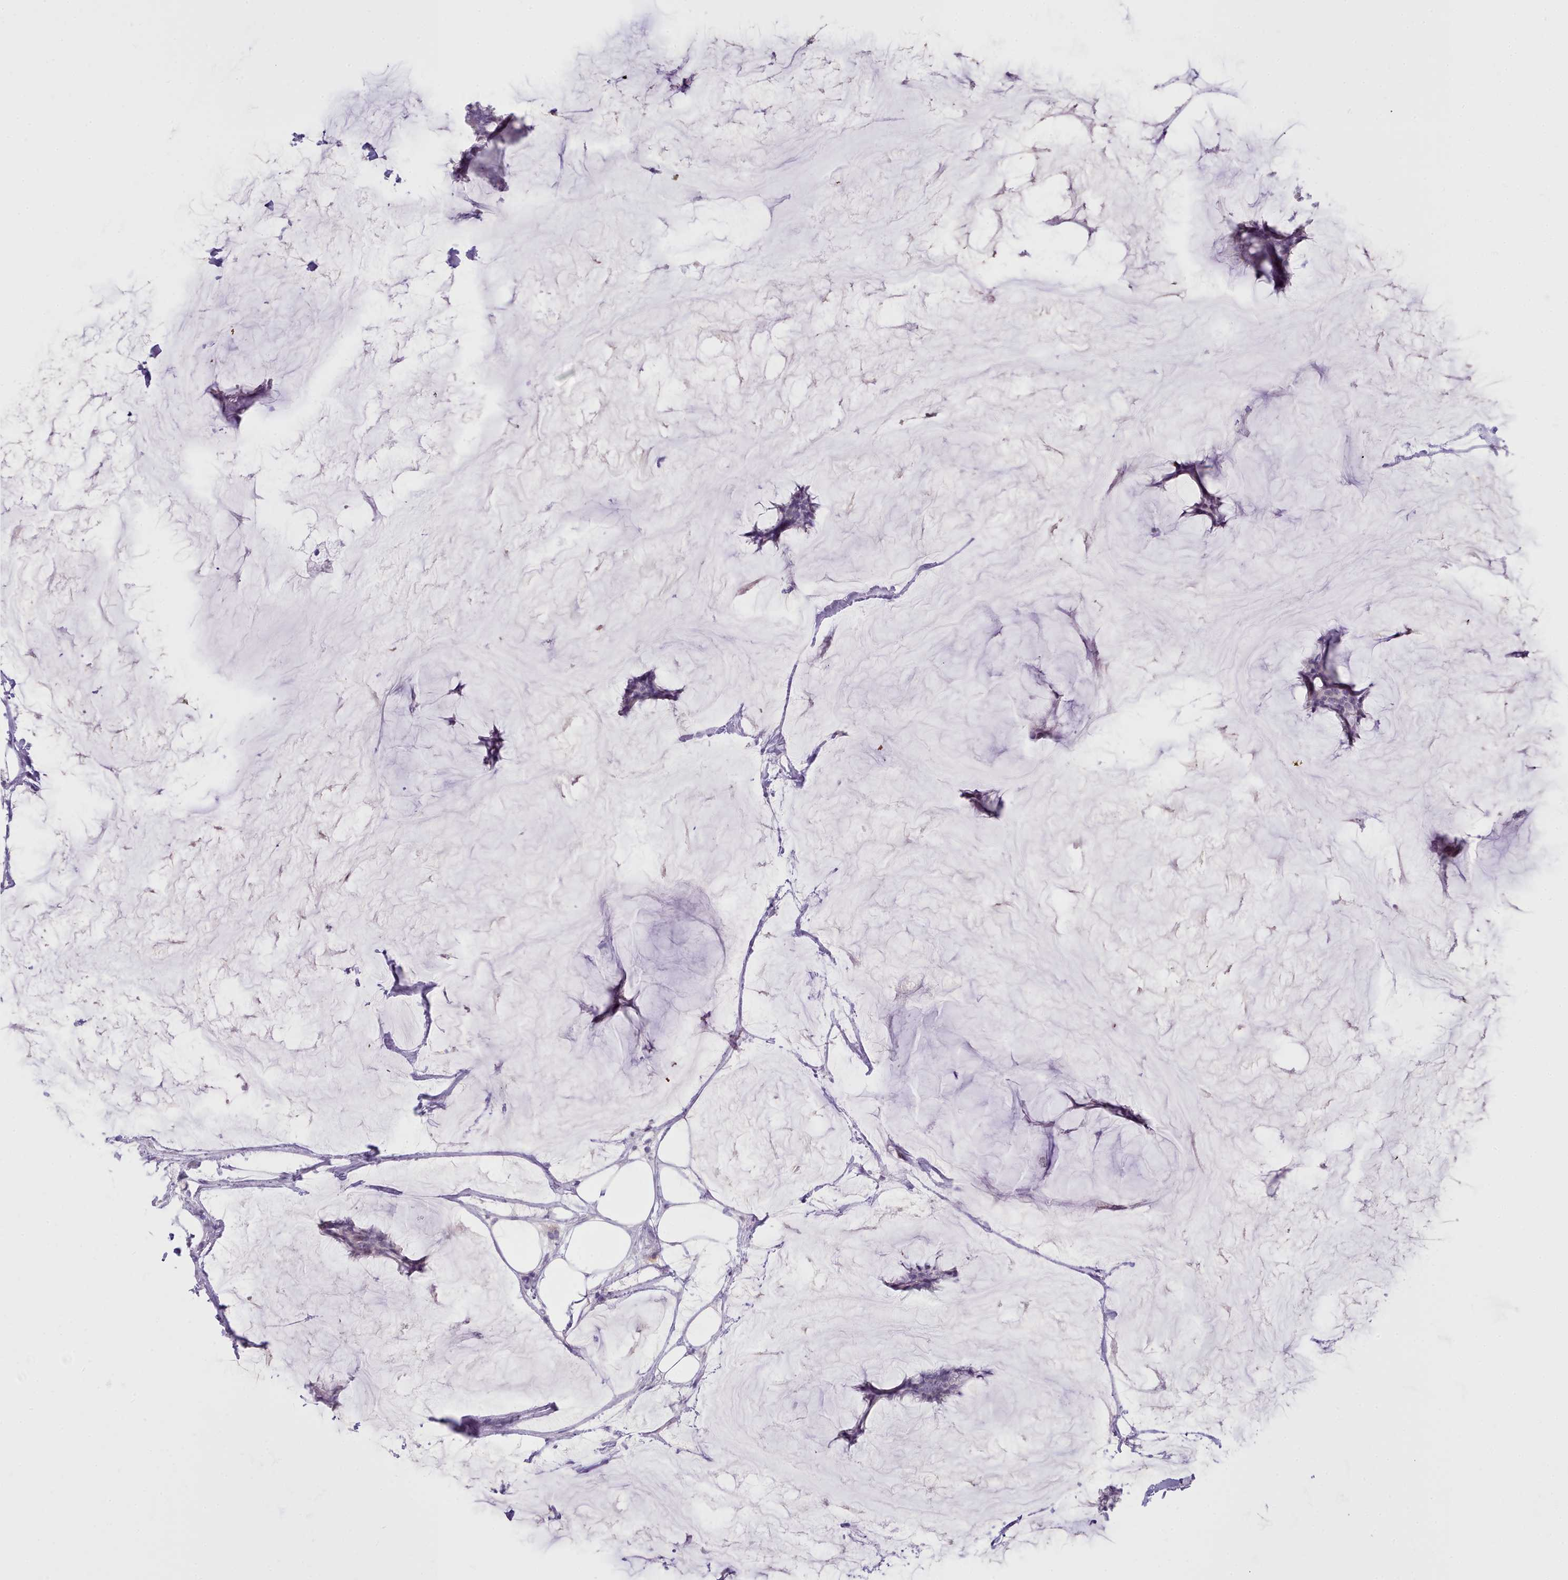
{"staining": {"intensity": "negative", "quantity": "none", "location": "none"}, "tissue": "breast cancer", "cell_type": "Tumor cells", "image_type": "cancer", "snomed": [{"axis": "morphology", "description": "Duct carcinoma"}, {"axis": "topography", "description": "Breast"}], "caption": "Human breast cancer (invasive ductal carcinoma) stained for a protein using immunohistochemistry (IHC) demonstrates no positivity in tumor cells.", "gene": "LRRC37A", "patient": {"sex": "female", "age": 93}}